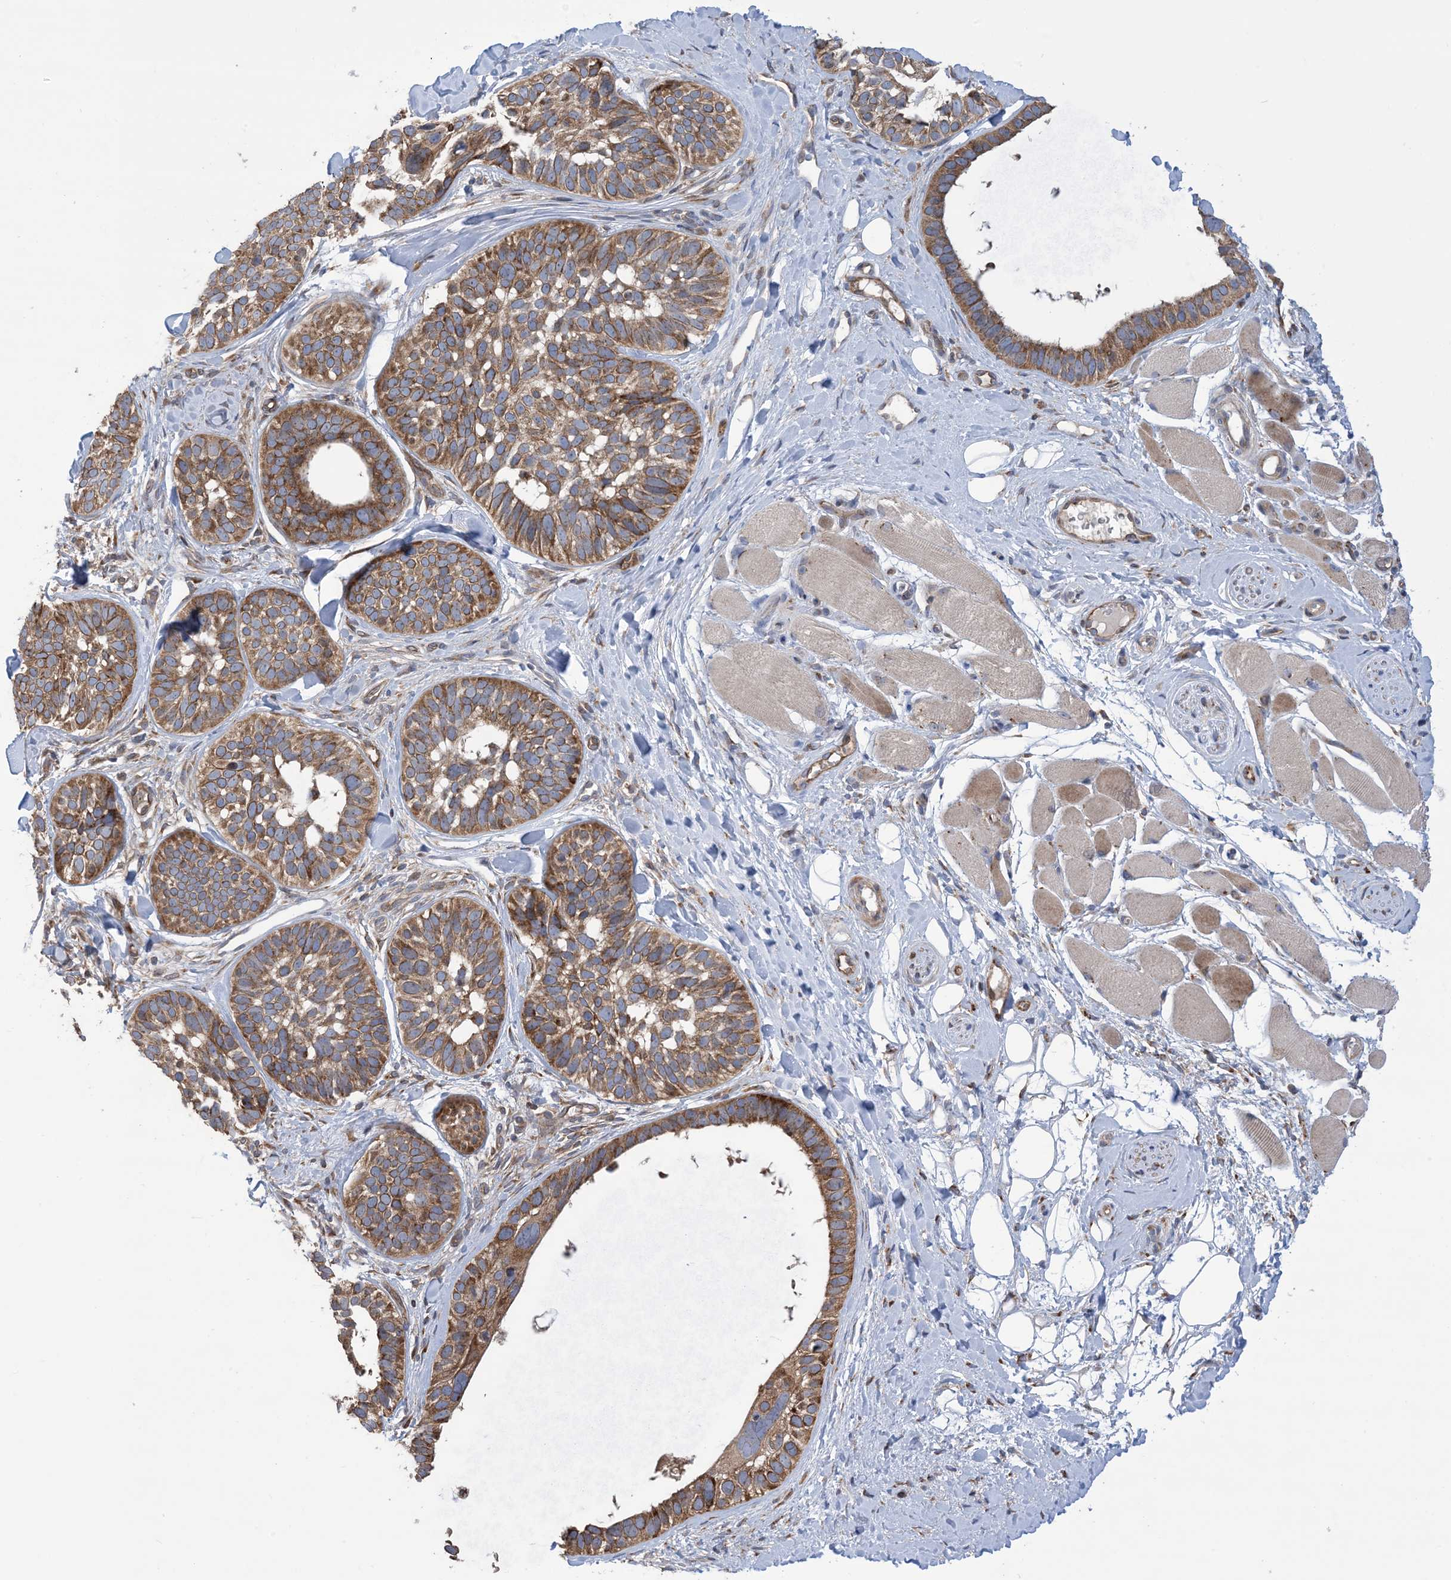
{"staining": {"intensity": "moderate", "quantity": ">75%", "location": "cytoplasmic/membranous"}, "tissue": "skin cancer", "cell_type": "Tumor cells", "image_type": "cancer", "snomed": [{"axis": "morphology", "description": "Basal cell carcinoma"}, {"axis": "topography", "description": "Skin"}], "caption": "Immunohistochemical staining of skin basal cell carcinoma demonstrates medium levels of moderate cytoplasmic/membranous protein positivity in about >75% of tumor cells.", "gene": "CLEC16A", "patient": {"sex": "male", "age": 62}}